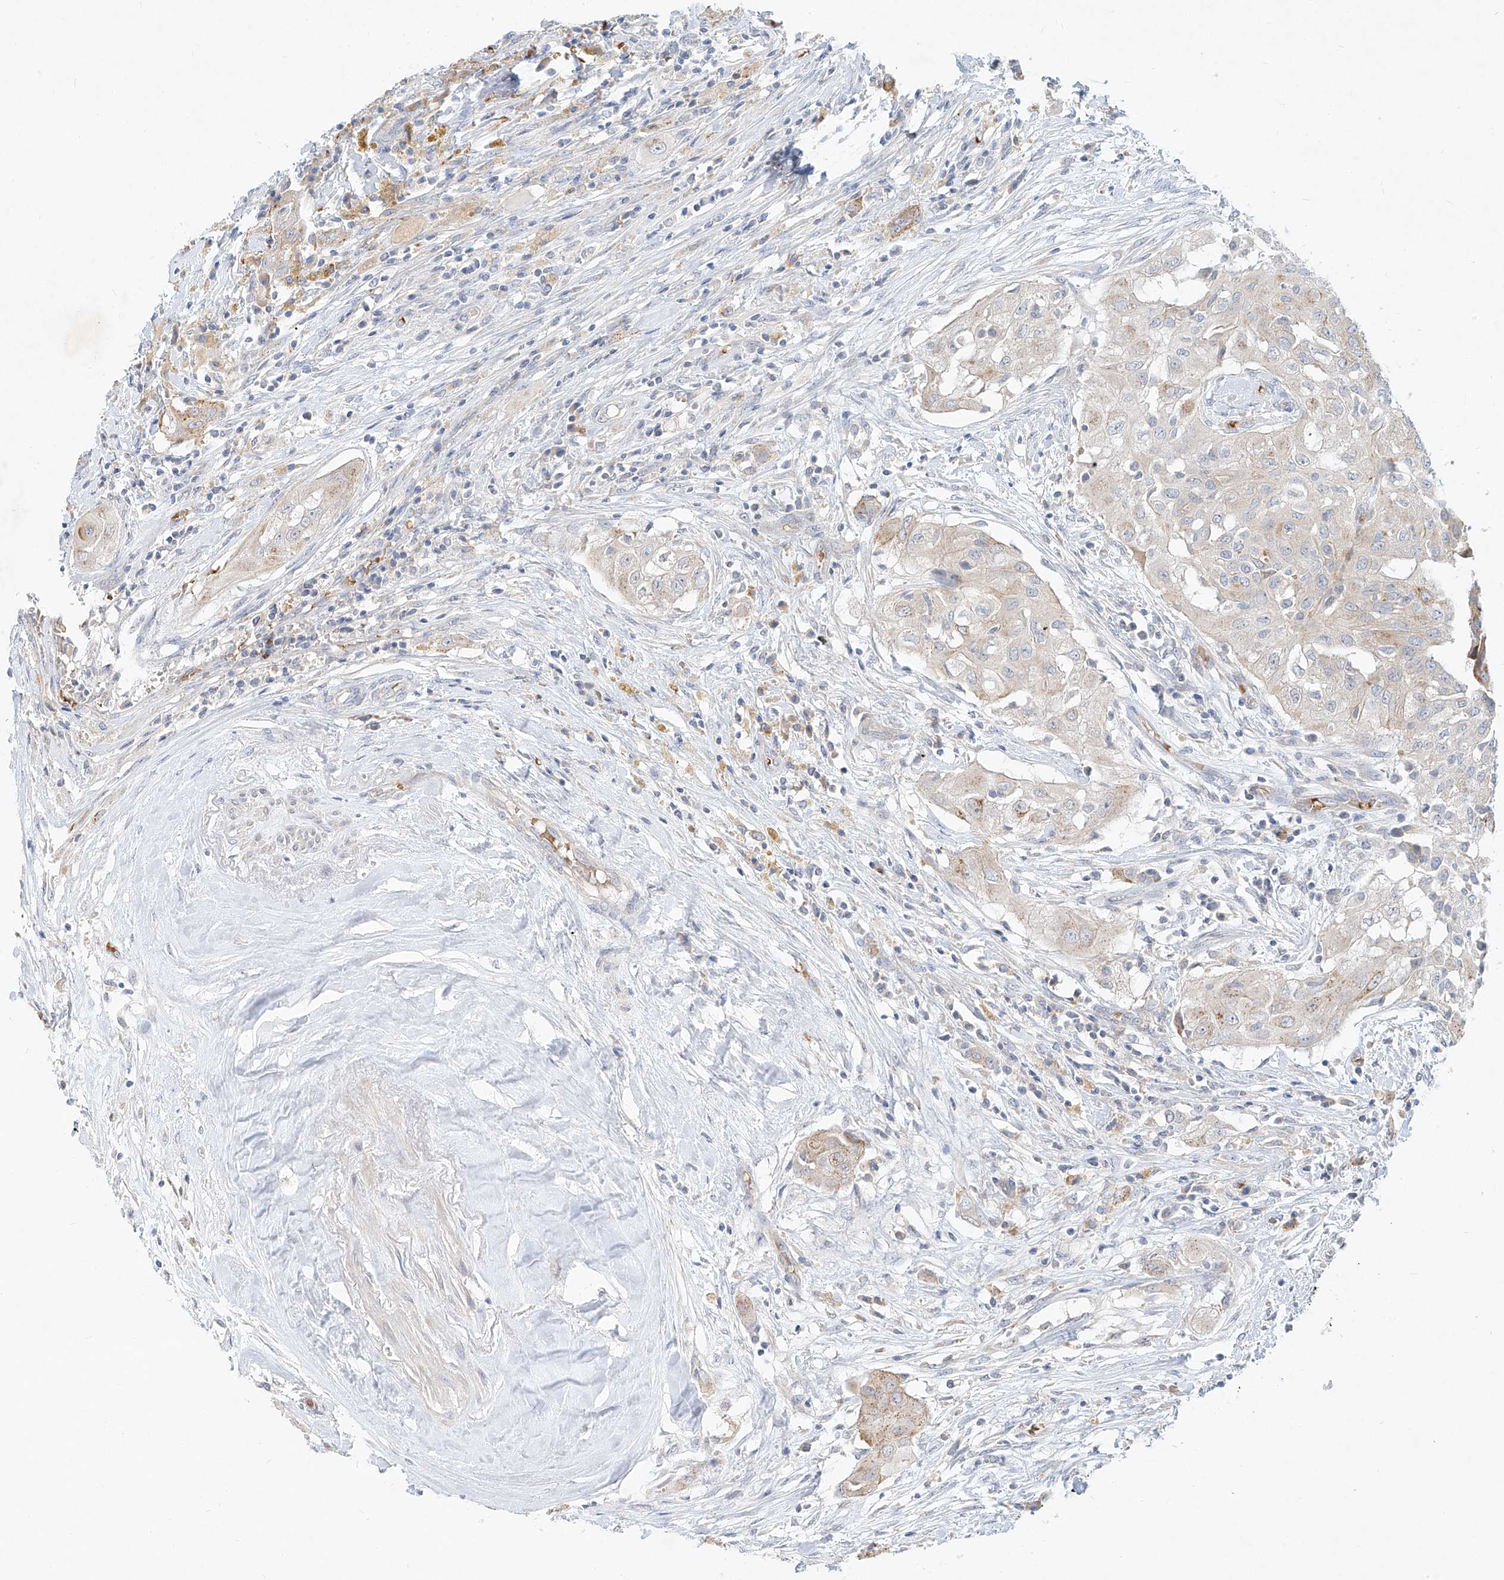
{"staining": {"intensity": "weak", "quantity": "<25%", "location": "cytoplasmic/membranous"}, "tissue": "thyroid cancer", "cell_type": "Tumor cells", "image_type": "cancer", "snomed": [{"axis": "morphology", "description": "Papillary adenocarcinoma, NOS"}, {"axis": "topography", "description": "Thyroid gland"}], "caption": "Human papillary adenocarcinoma (thyroid) stained for a protein using immunohistochemistry (IHC) displays no staining in tumor cells.", "gene": "SYTL3", "patient": {"sex": "female", "age": 59}}